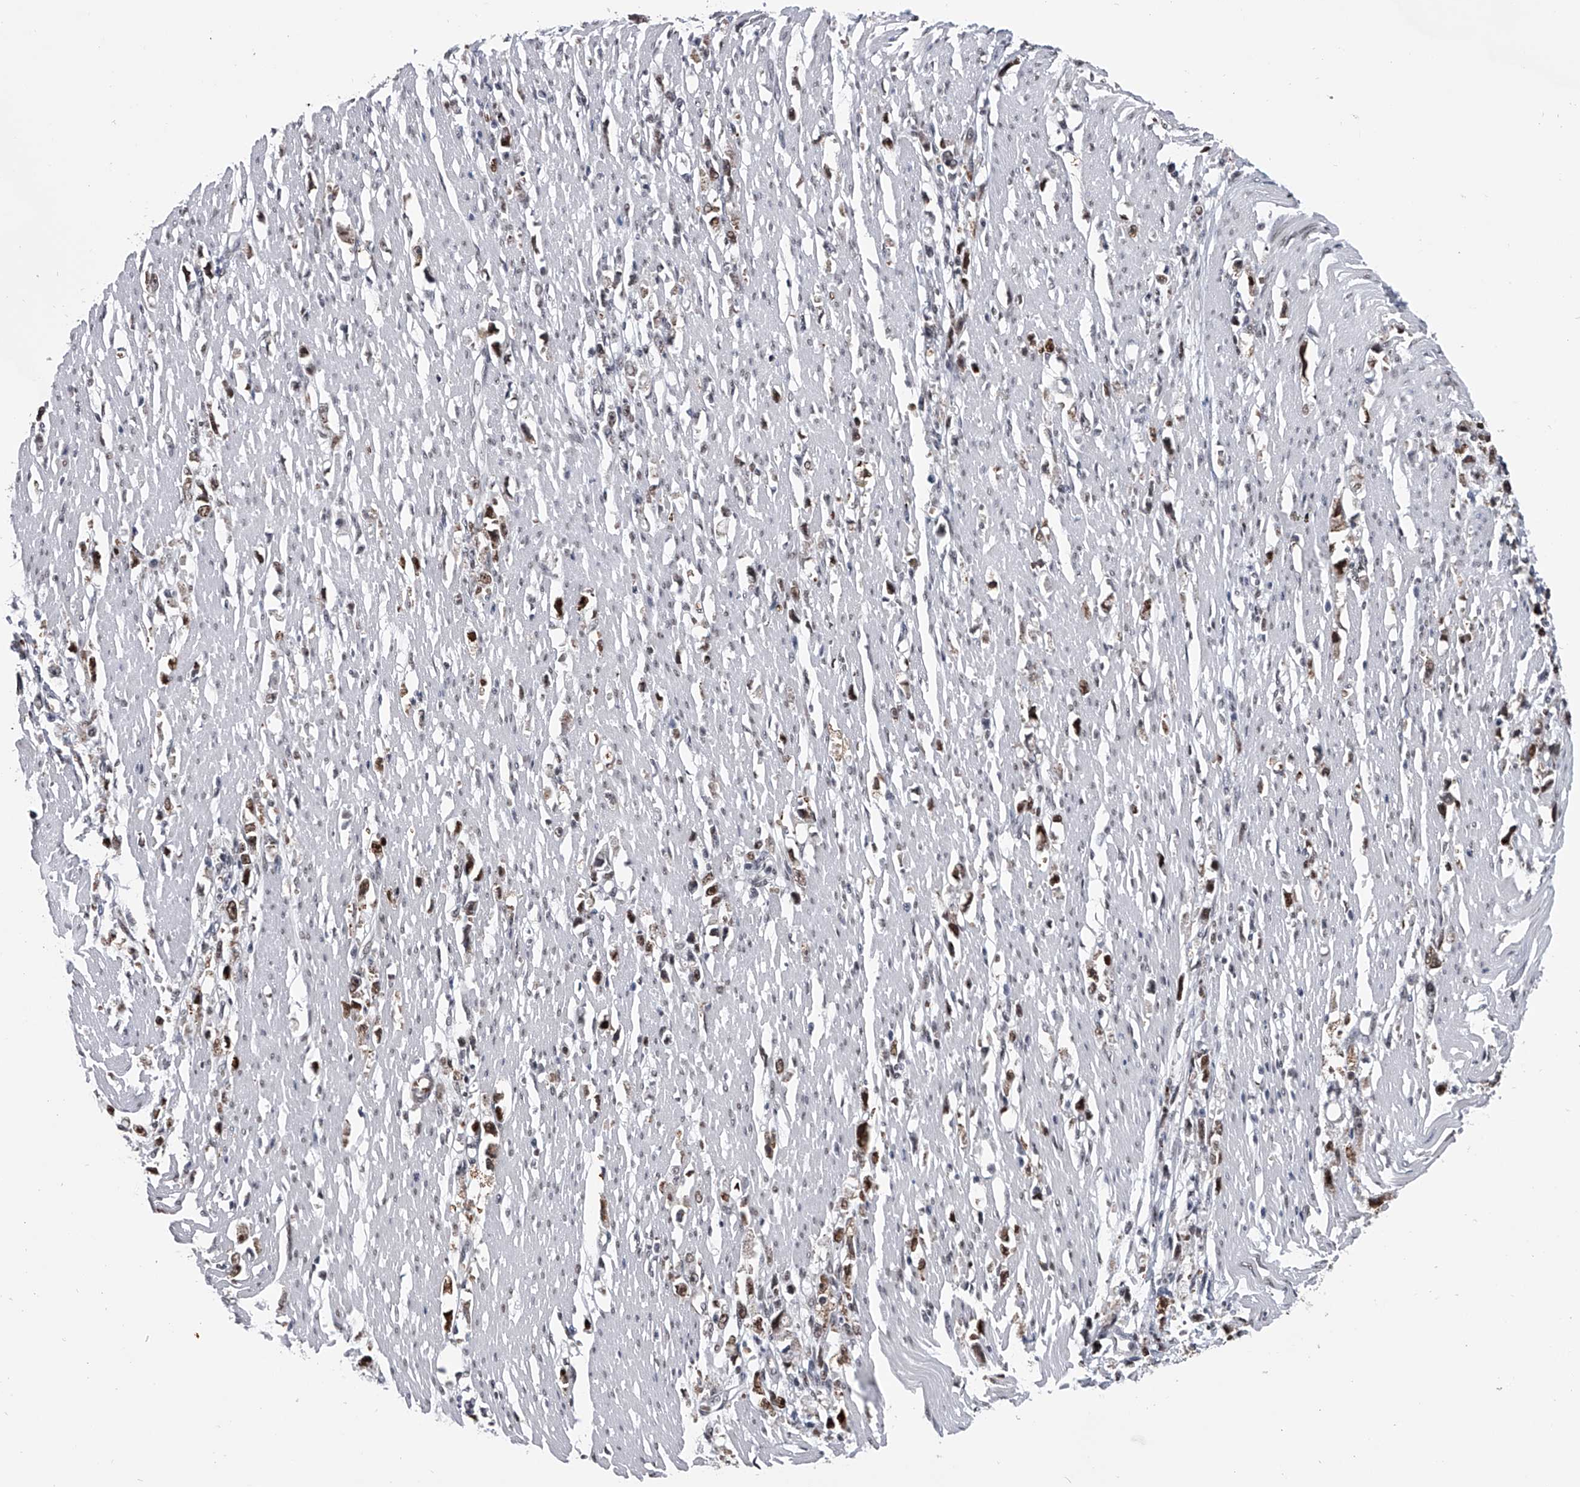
{"staining": {"intensity": "moderate", "quantity": ">75%", "location": "nuclear"}, "tissue": "stomach cancer", "cell_type": "Tumor cells", "image_type": "cancer", "snomed": [{"axis": "morphology", "description": "Adenocarcinoma, NOS"}, {"axis": "topography", "description": "Stomach"}], "caption": "Brown immunohistochemical staining in human stomach cancer reveals moderate nuclear expression in about >75% of tumor cells.", "gene": "SIM2", "patient": {"sex": "female", "age": 59}}